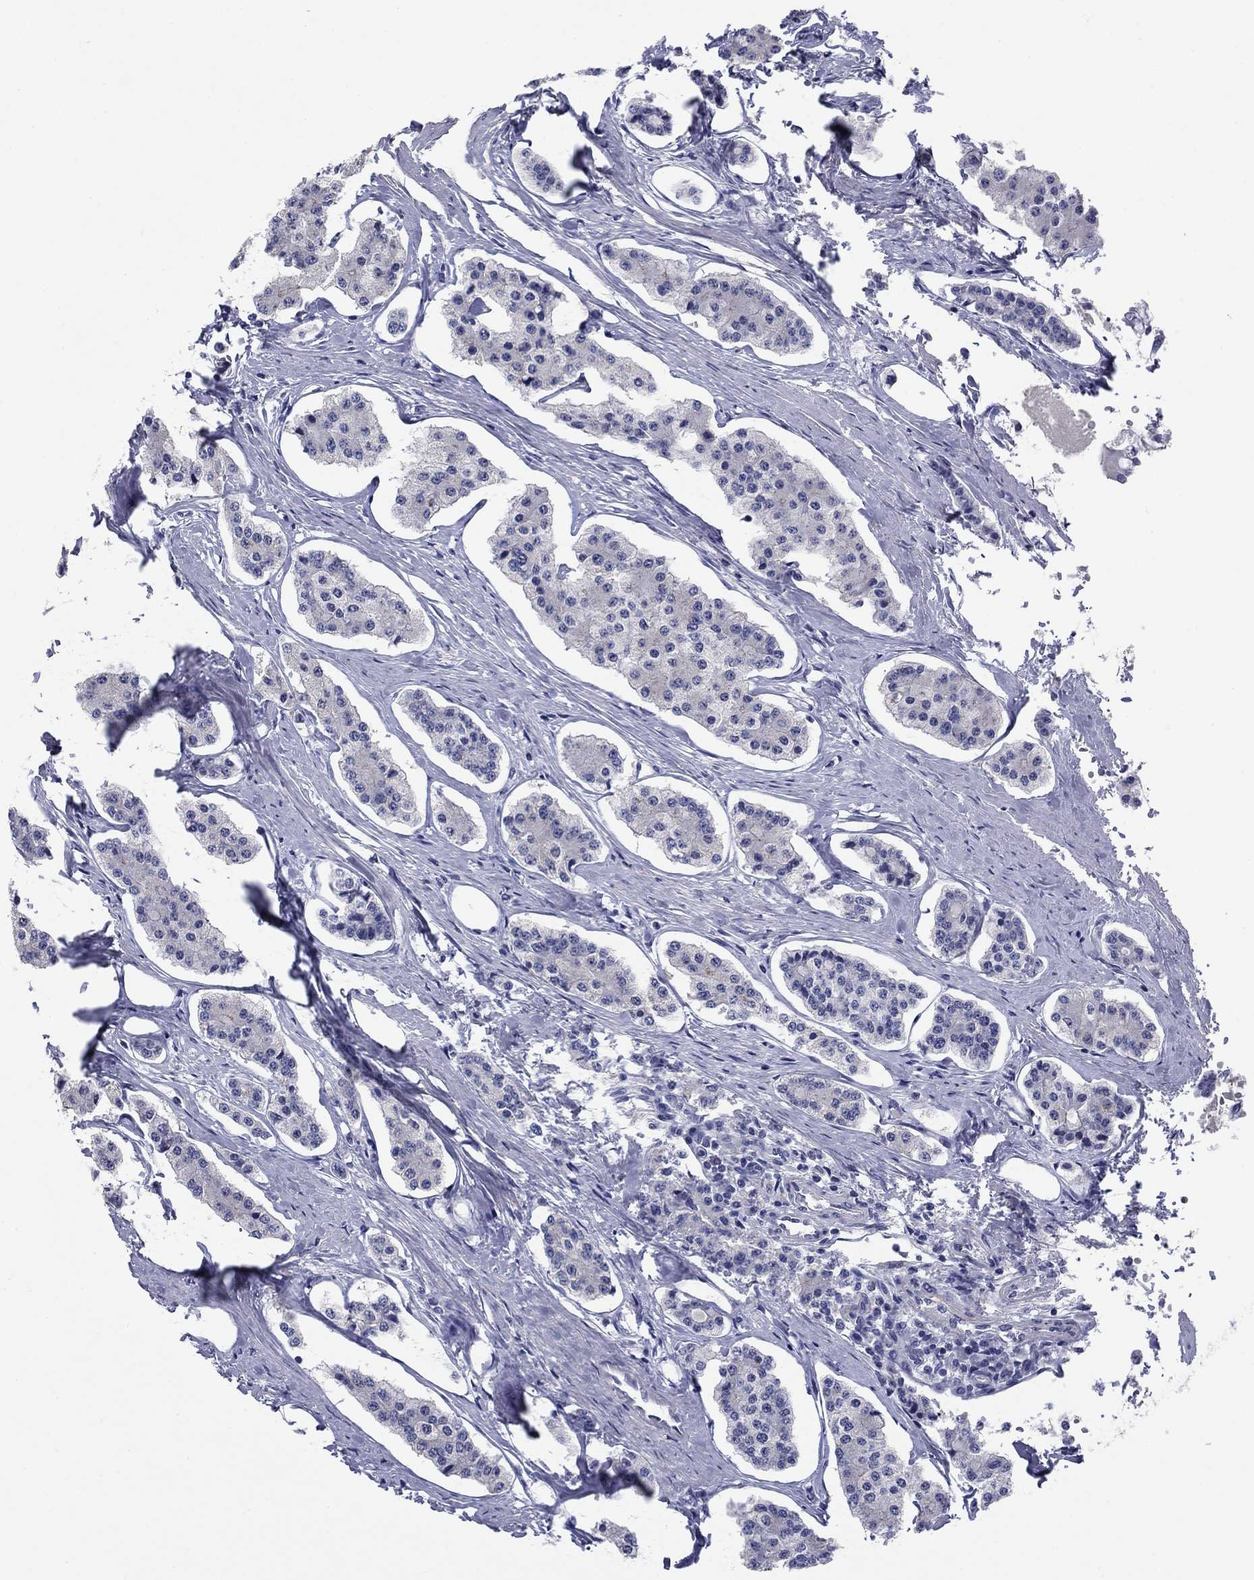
{"staining": {"intensity": "negative", "quantity": "none", "location": "none"}, "tissue": "carcinoid", "cell_type": "Tumor cells", "image_type": "cancer", "snomed": [{"axis": "morphology", "description": "Carcinoid, malignant, NOS"}, {"axis": "topography", "description": "Small intestine"}], "caption": "Tumor cells are negative for brown protein staining in carcinoid.", "gene": "PRKCG", "patient": {"sex": "female", "age": 65}}